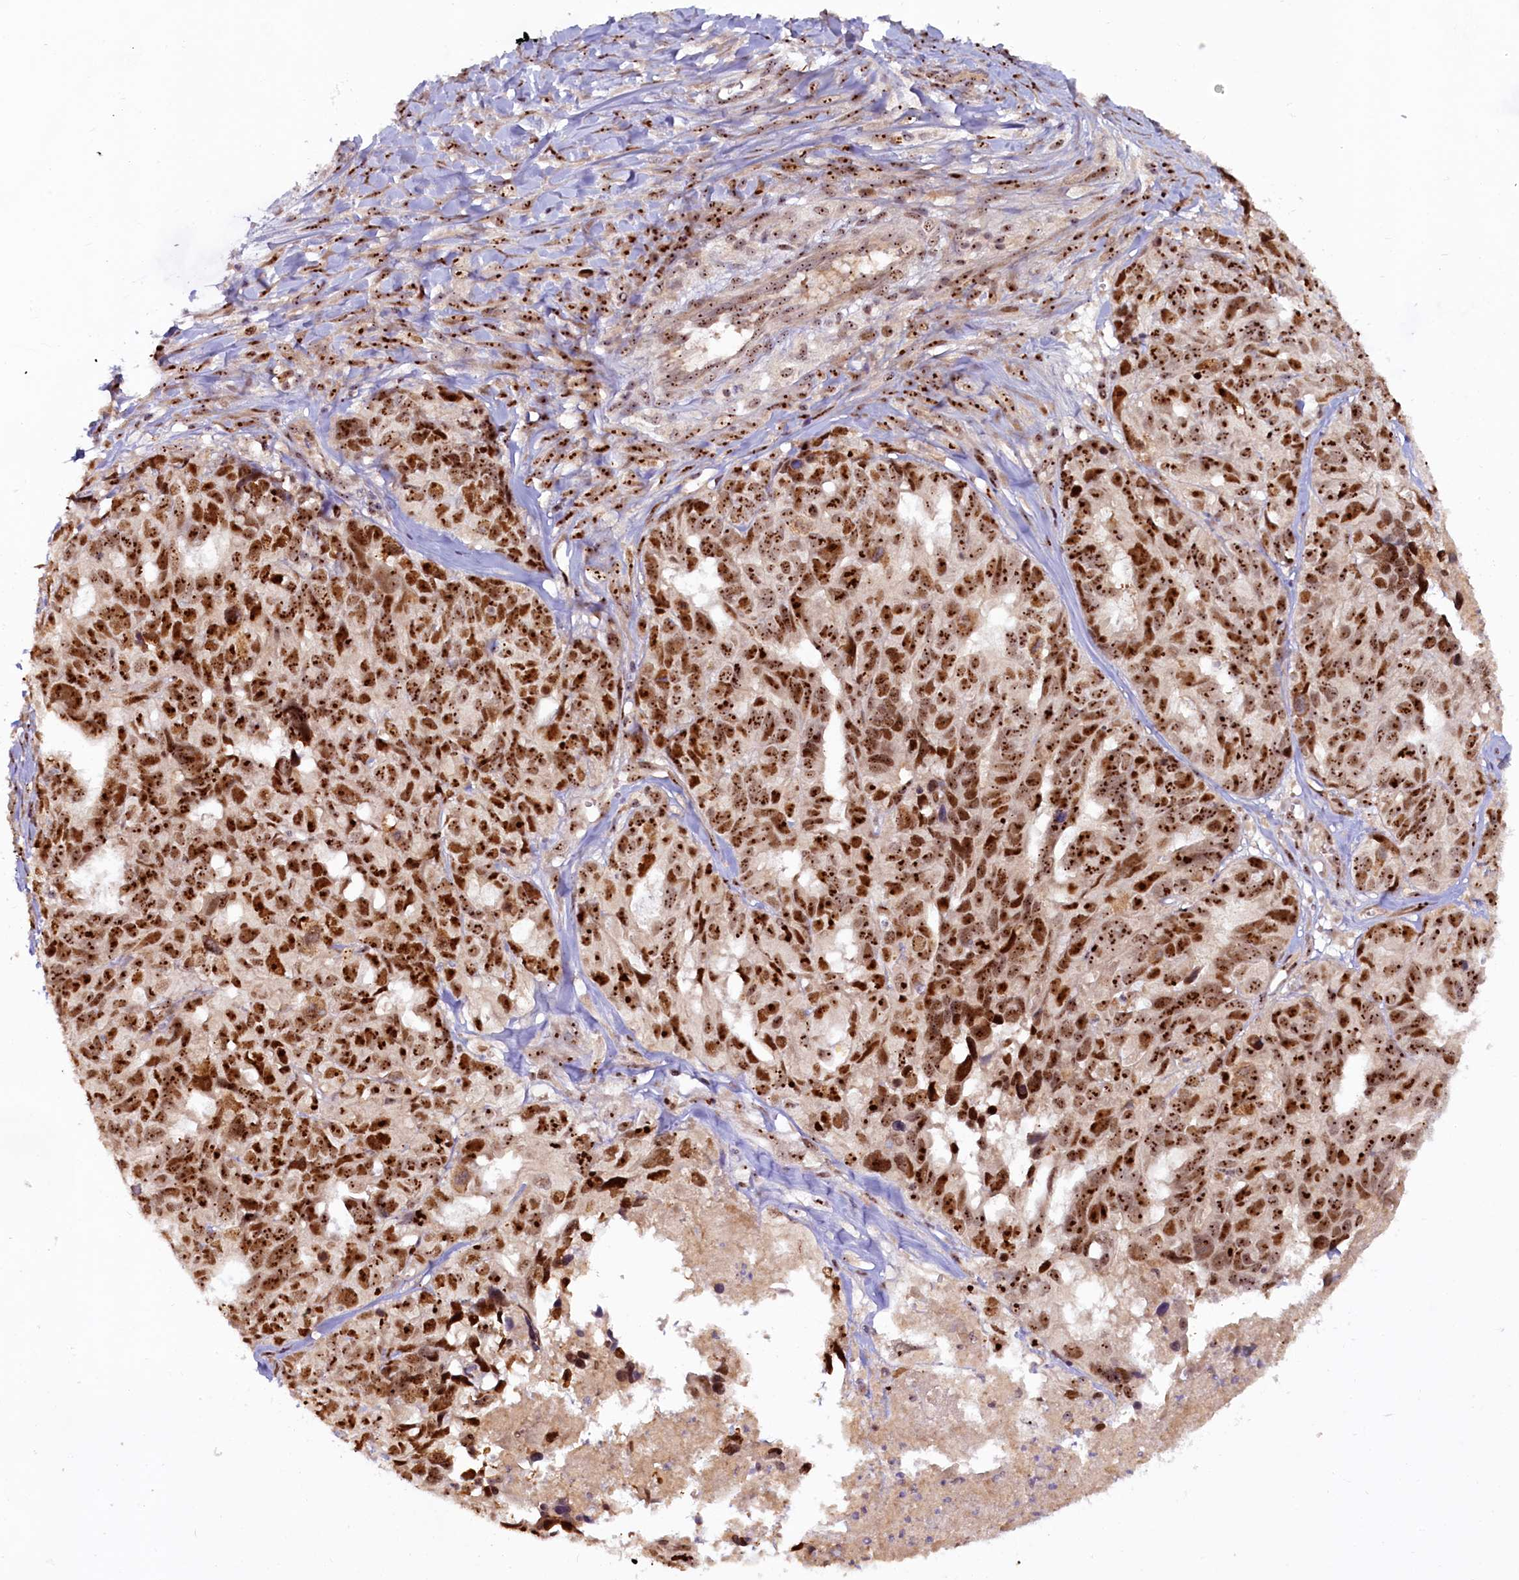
{"staining": {"intensity": "strong", "quantity": ">75%", "location": "nuclear"}, "tissue": "ovarian cancer", "cell_type": "Tumor cells", "image_type": "cancer", "snomed": [{"axis": "morphology", "description": "Cystadenocarcinoma, serous, NOS"}, {"axis": "topography", "description": "Ovary"}], "caption": "Immunohistochemical staining of human ovarian cancer (serous cystadenocarcinoma) exhibits high levels of strong nuclear expression in about >75% of tumor cells.", "gene": "TCOF1", "patient": {"sex": "female", "age": 79}}